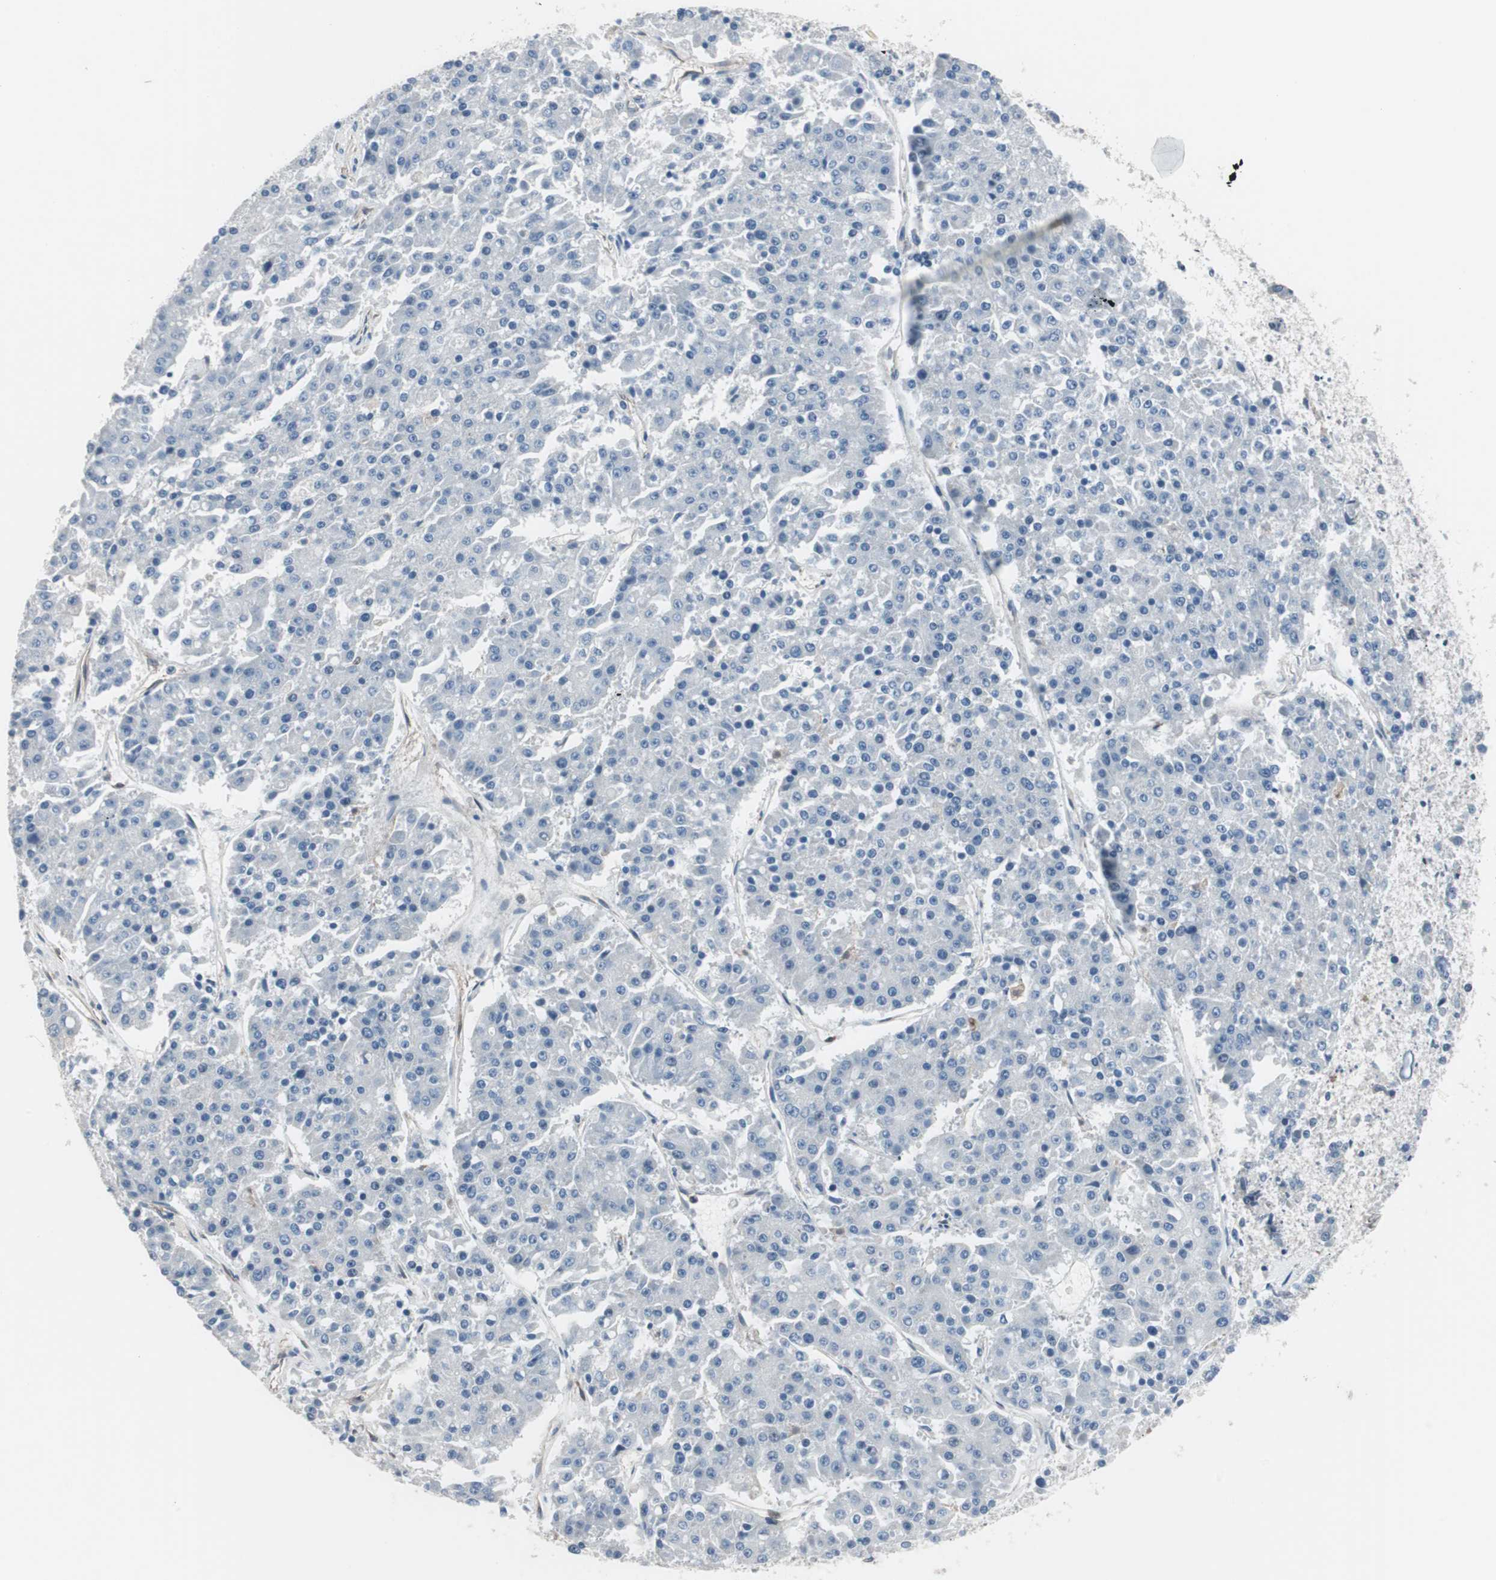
{"staining": {"intensity": "negative", "quantity": "none", "location": "none"}, "tissue": "pancreatic cancer", "cell_type": "Tumor cells", "image_type": "cancer", "snomed": [{"axis": "morphology", "description": "Adenocarcinoma, NOS"}, {"axis": "topography", "description": "Pancreas"}], "caption": "This is a histopathology image of immunohistochemistry staining of adenocarcinoma (pancreatic), which shows no positivity in tumor cells.", "gene": "SWAP70", "patient": {"sex": "male", "age": 50}}